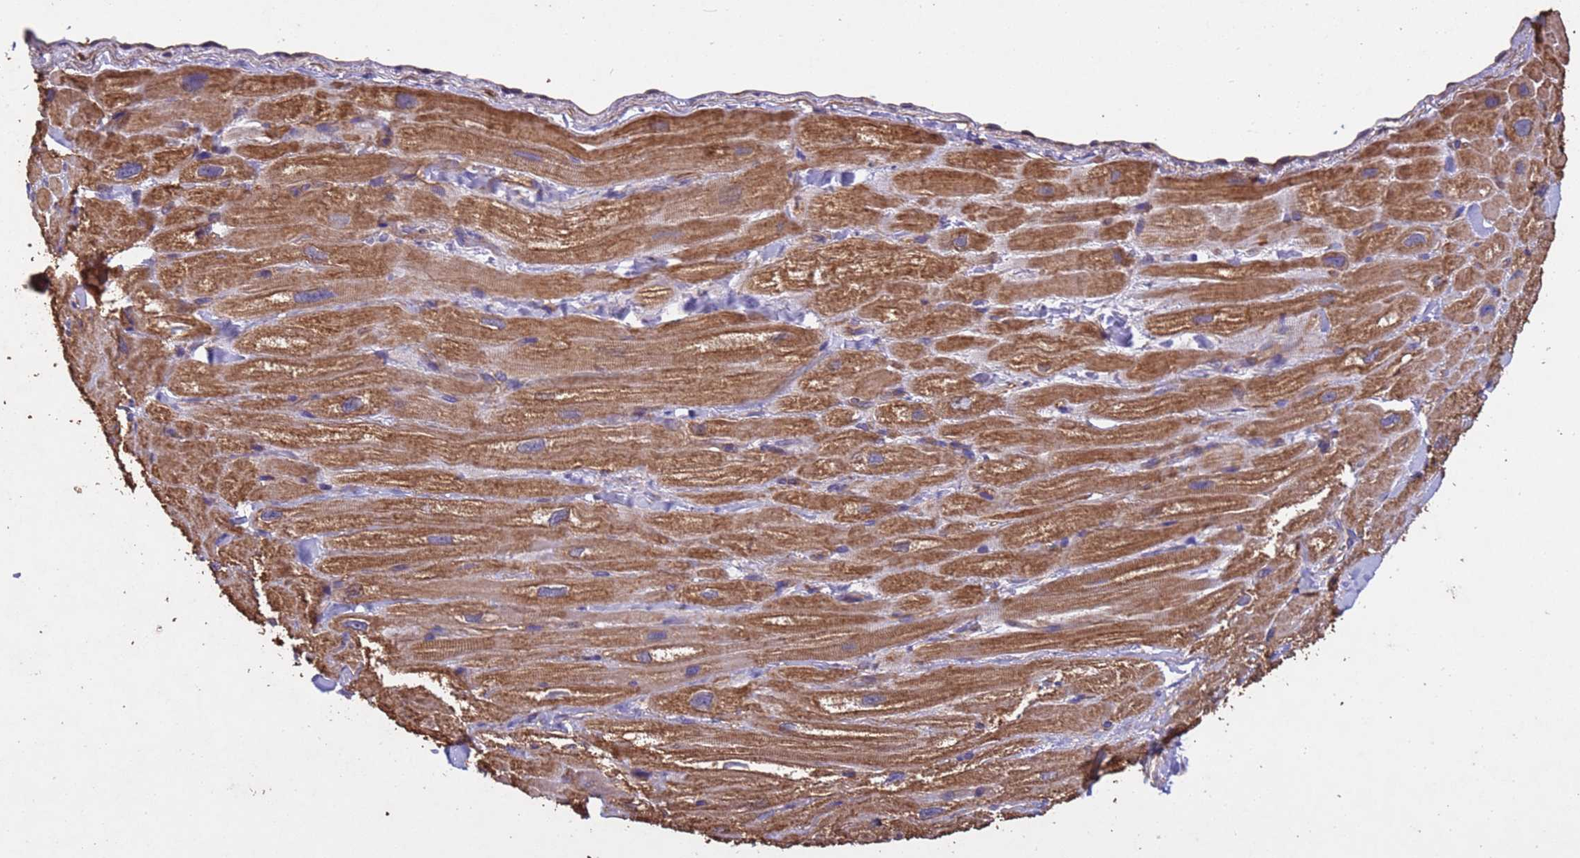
{"staining": {"intensity": "moderate", "quantity": "25%-75%", "location": "cytoplasmic/membranous"}, "tissue": "heart muscle", "cell_type": "Cardiomyocytes", "image_type": "normal", "snomed": [{"axis": "morphology", "description": "Normal tissue, NOS"}, {"axis": "topography", "description": "Heart"}], "caption": "This histopathology image demonstrates IHC staining of normal human heart muscle, with medium moderate cytoplasmic/membranous positivity in approximately 25%-75% of cardiomyocytes.", "gene": "MTX3", "patient": {"sex": "male", "age": 65}}